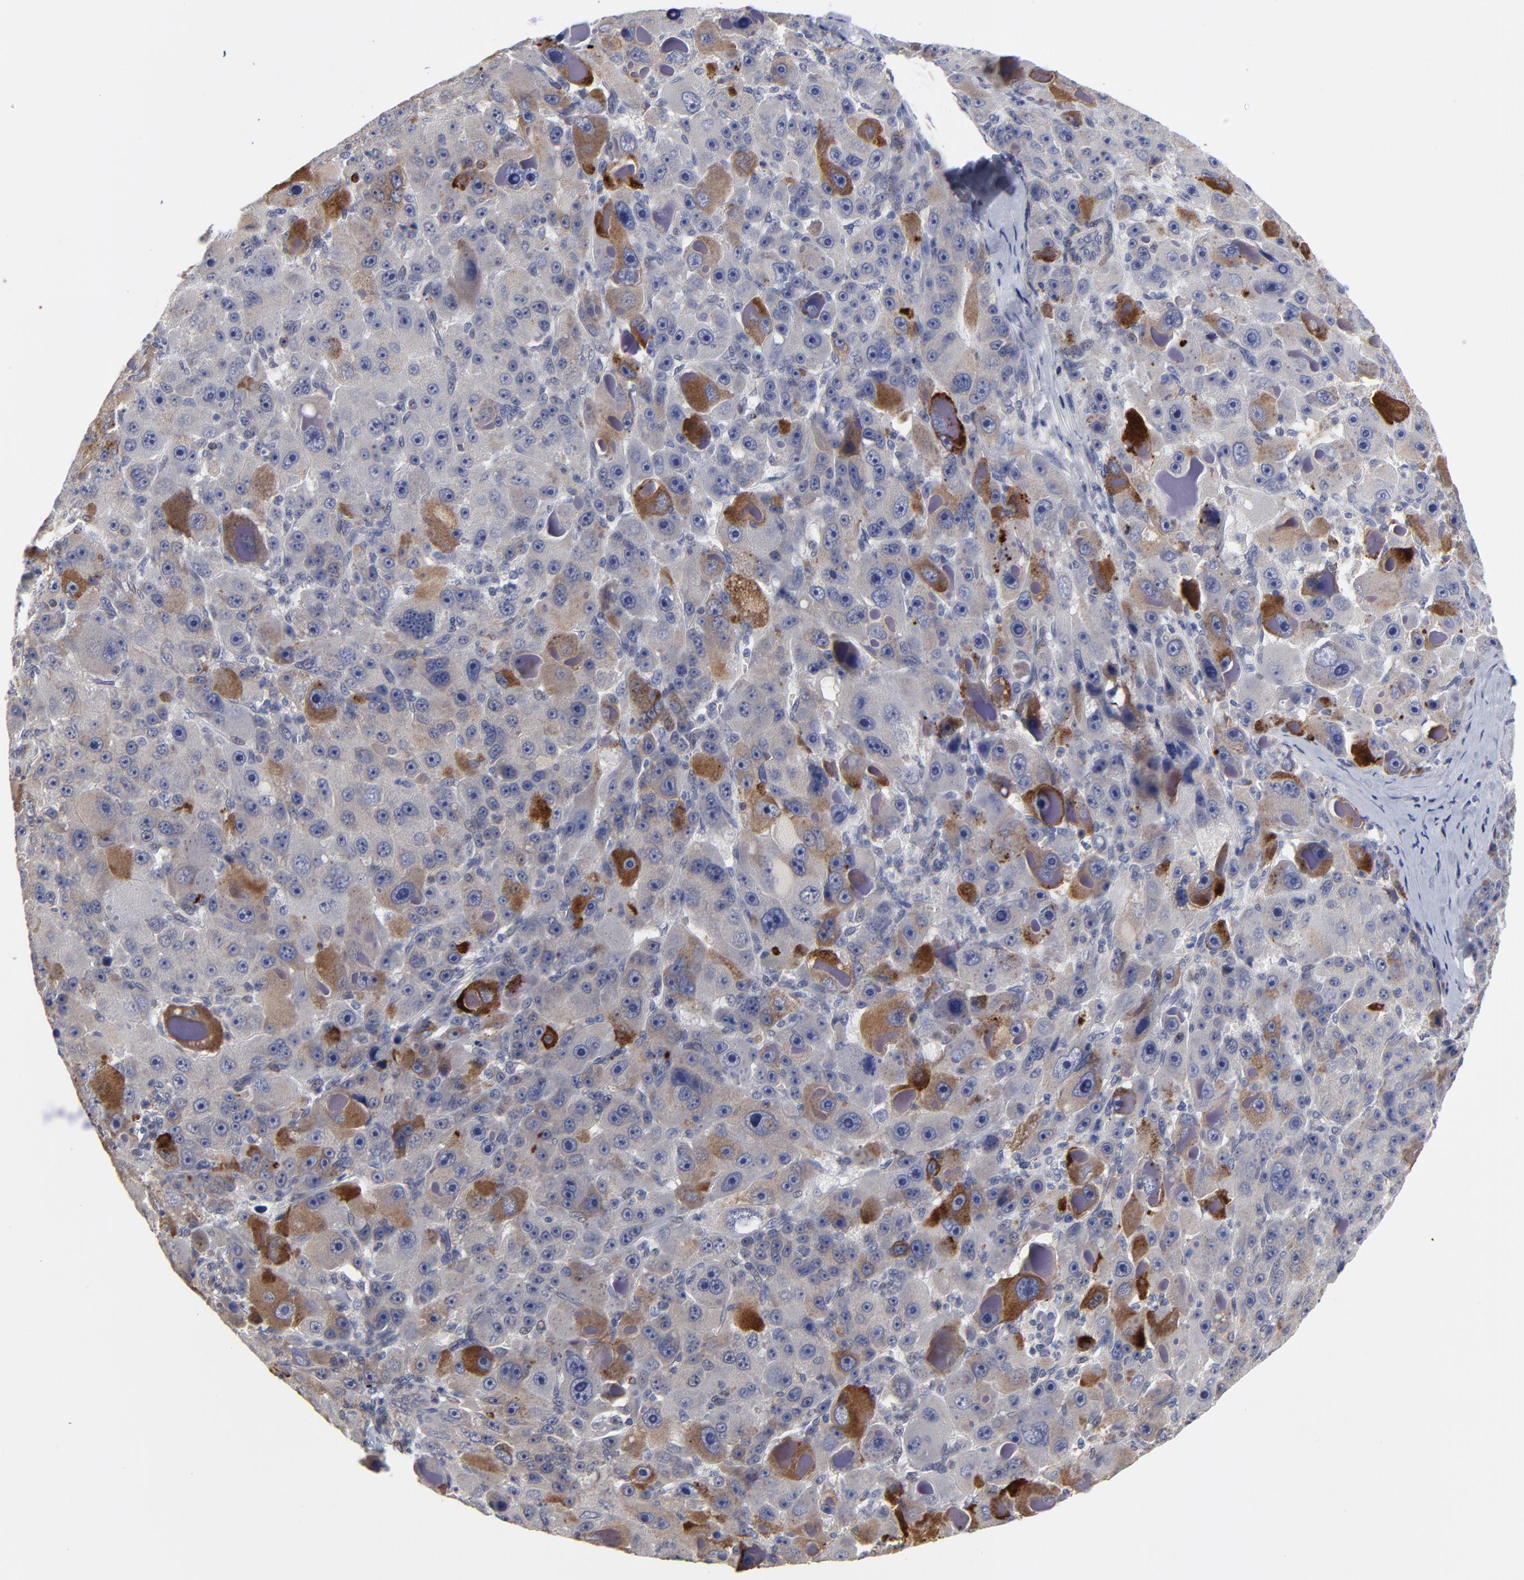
{"staining": {"intensity": "strong", "quantity": "<25%", "location": "cytoplasmic/membranous"}, "tissue": "liver cancer", "cell_type": "Tumor cells", "image_type": "cancer", "snomed": [{"axis": "morphology", "description": "Carcinoma, Hepatocellular, NOS"}, {"axis": "topography", "description": "Liver"}], "caption": "Liver cancer tissue exhibits strong cytoplasmic/membranous positivity in about <25% of tumor cells", "gene": "MAGEA10", "patient": {"sex": "male", "age": 76}}